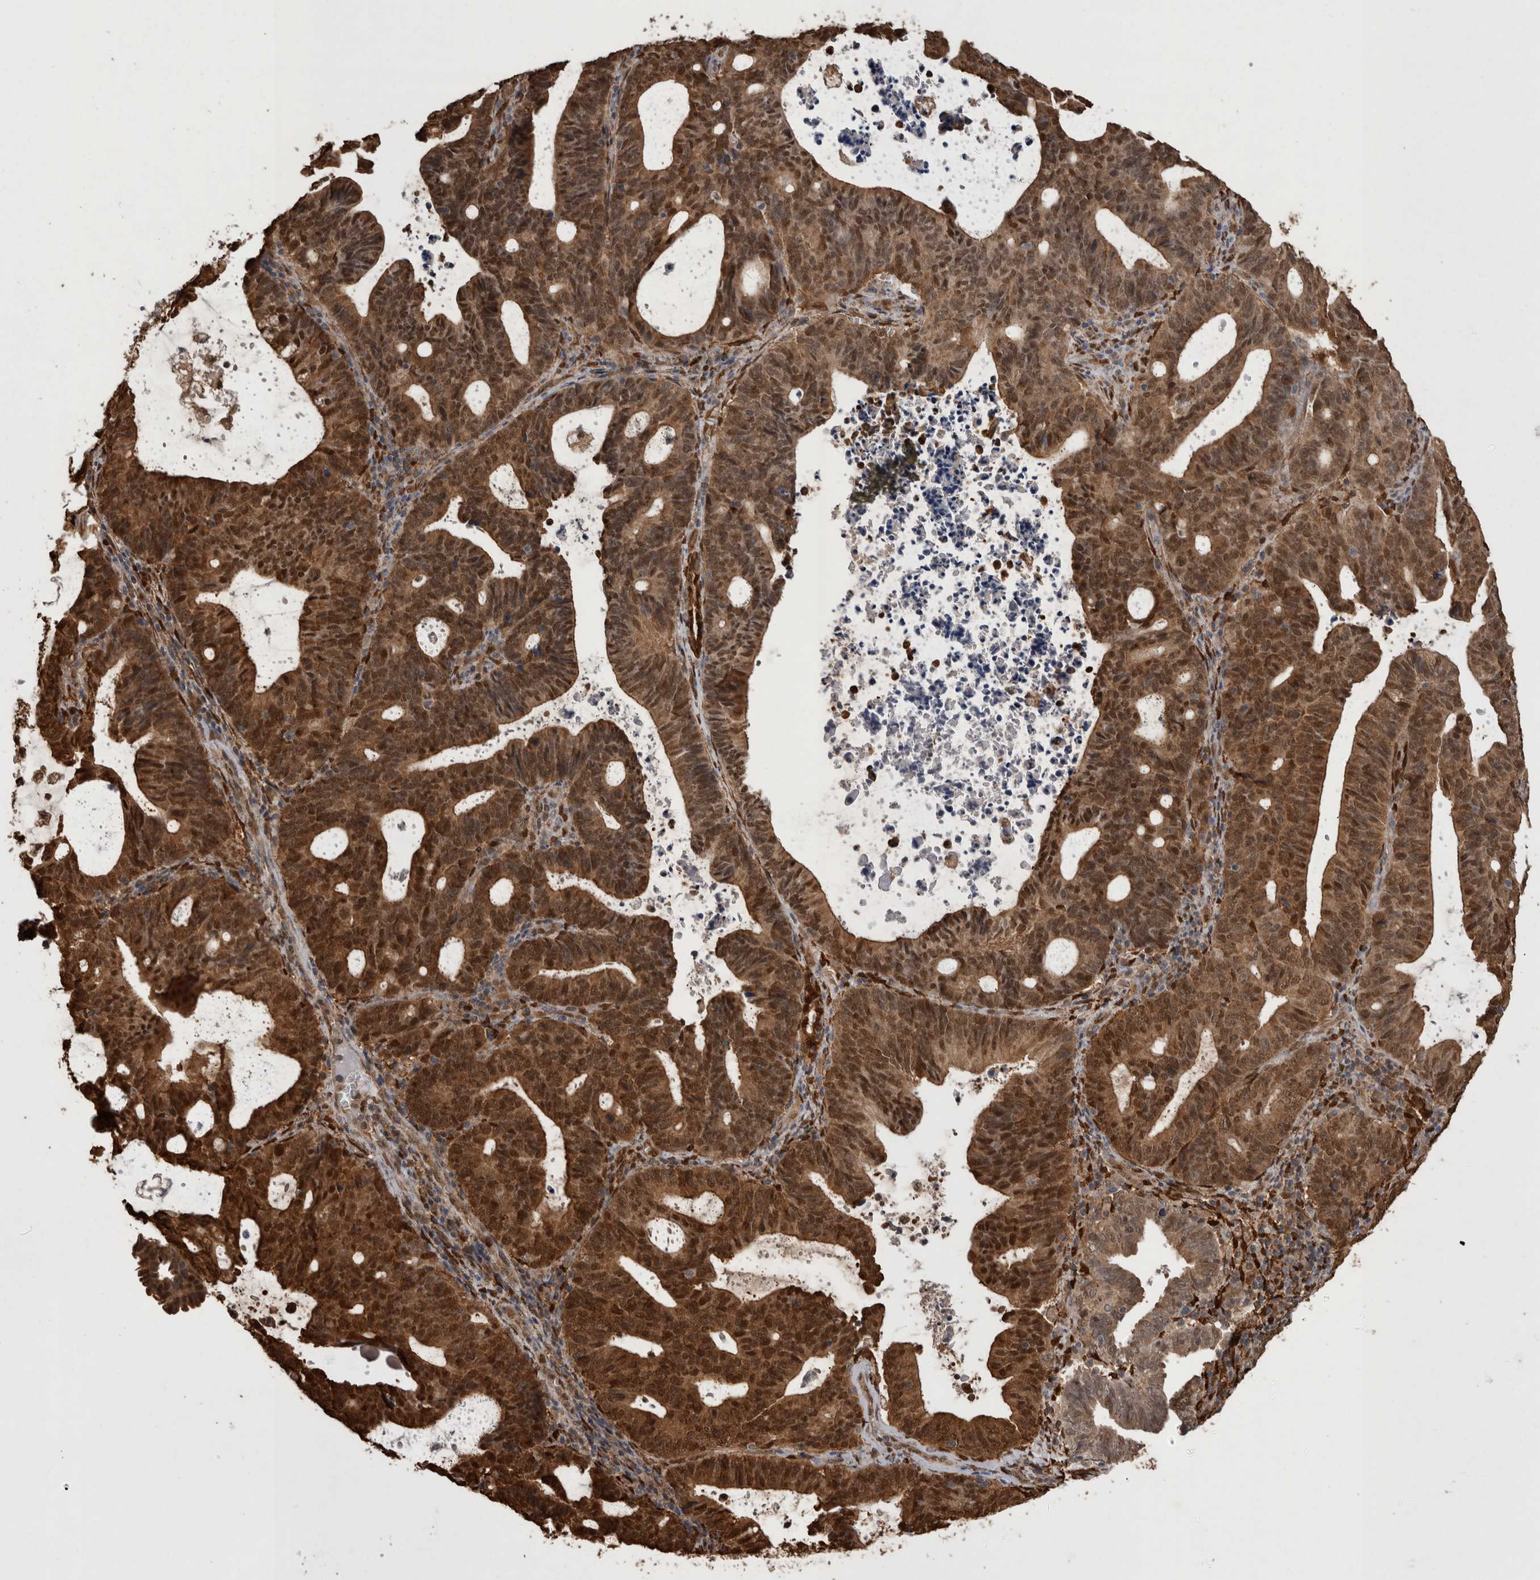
{"staining": {"intensity": "strong", "quantity": ">75%", "location": "cytoplasmic/membranous,nuclear"}, "tissue": "endometrial cancer", "cell_type": "Tumor cells", "image_type": "cancer", "snomed": [{"axis": "morphology", "description": "Adenocarcinoma, NOS"}, {"axis": "topography", "description": "Uterus"}], "caption": "Adenocarcinoma (endometrial) stained for a protein shows strong cytoplasmic/membranous and nuclear positivity in tumor cells.", "gene": "LXN", "patient": {"sex": "female", "age": 83}}